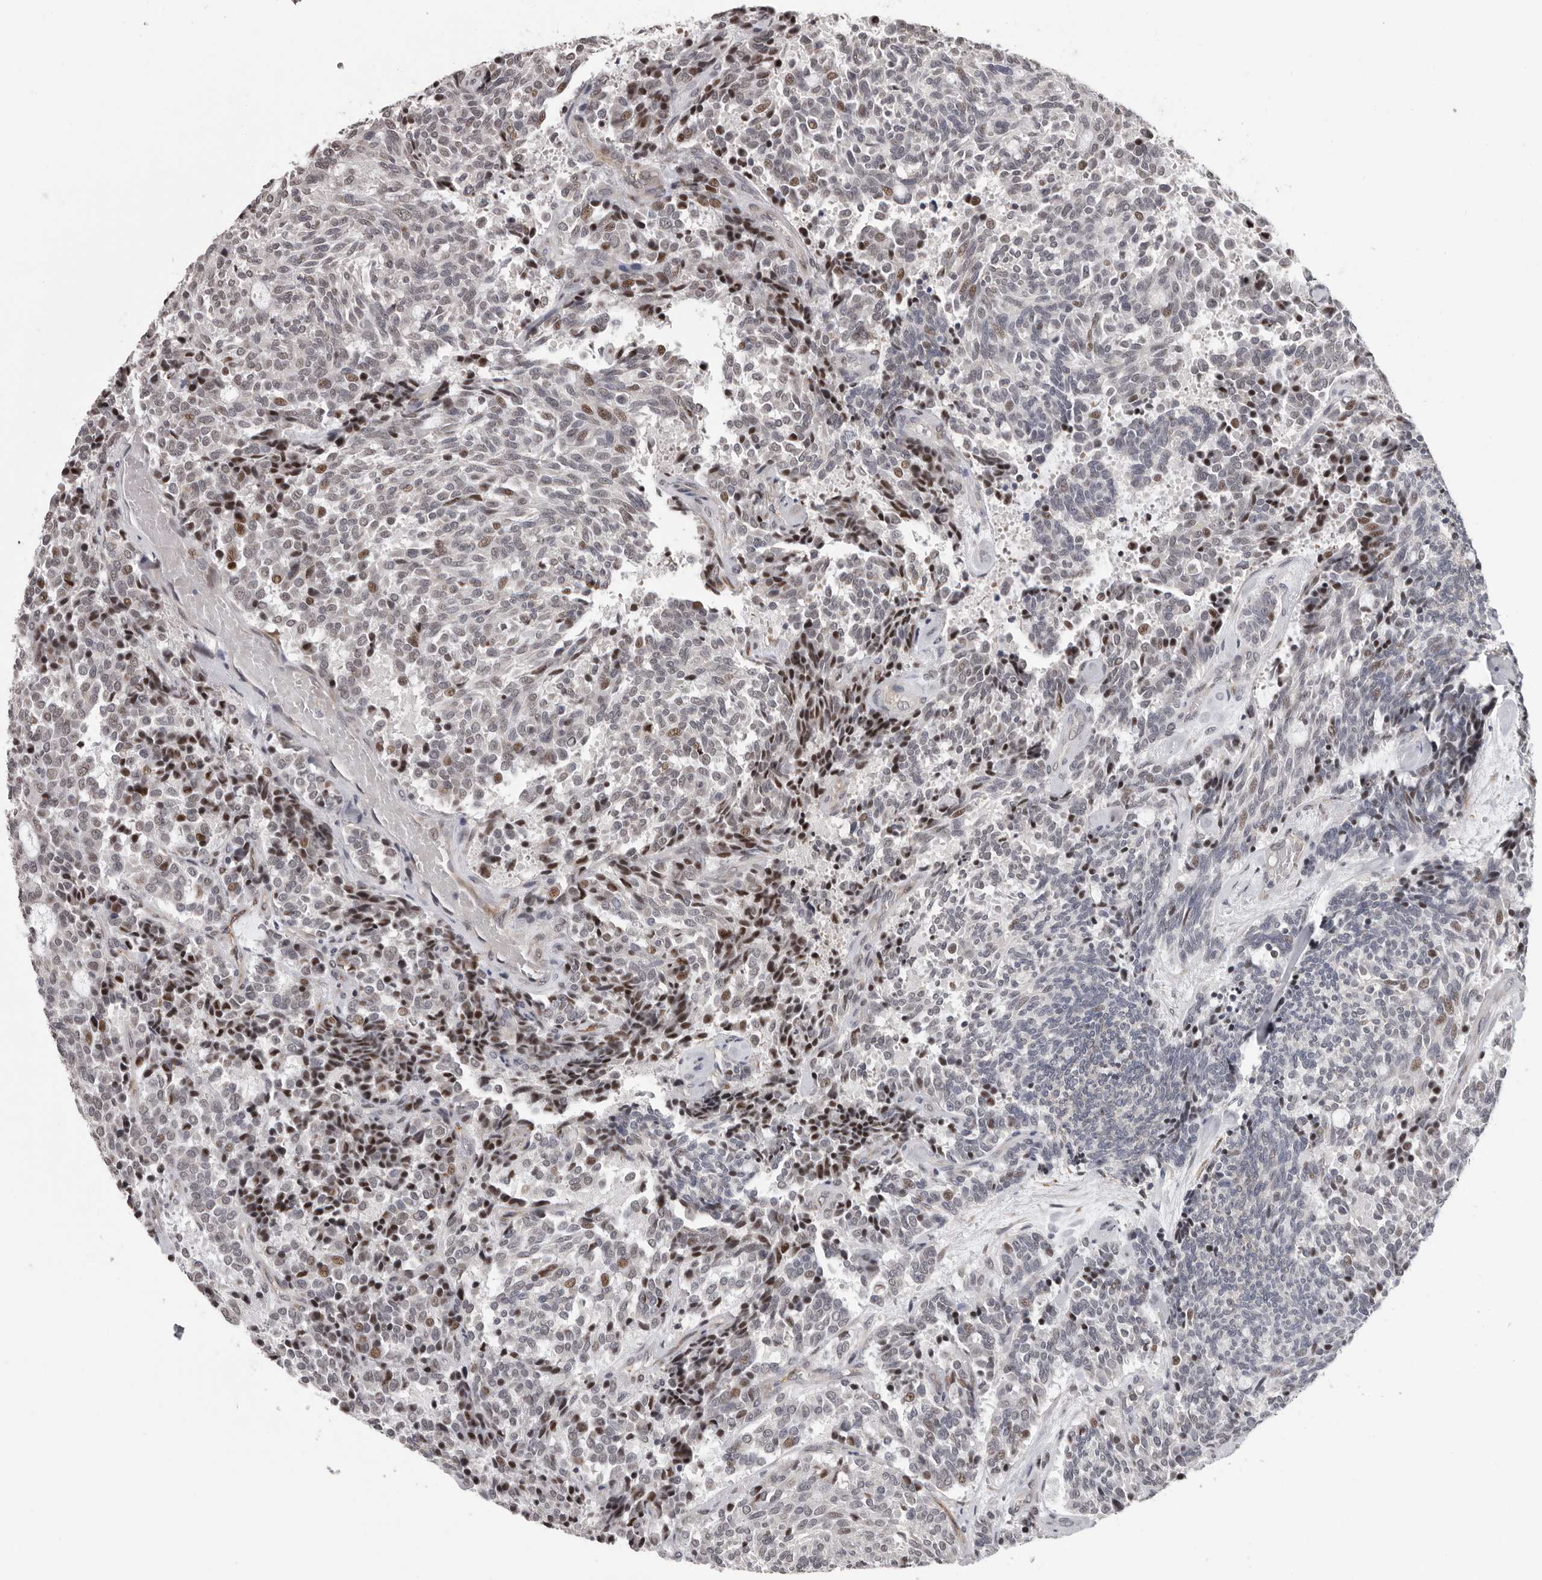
{"staining": {"intensity": "moderate", "quantity": "<25%", "location": "nuclear"}, "tissue": "carcinoid", "cell_type": "Tumor cells", "image_type": "cancer", "snomed": [{"axis": "morphology", "description": "Carcinoid, malignant, NOS"}, {"axis": "topography", "description": "Pancreas"}], "caption": "Carcinoid tissue displays moderate nuclear expression in about <25% of tumor cells, visualized by immunohistochemistry. The protein of interest is stained brown, and the nuclei are stained in blue (DAB (3,3'-diaminobenzidine) IHC with brightfield microscopy, high magnification).", "gene": "RALGPS2", "patient": {"sex": "female", "age": 54}}